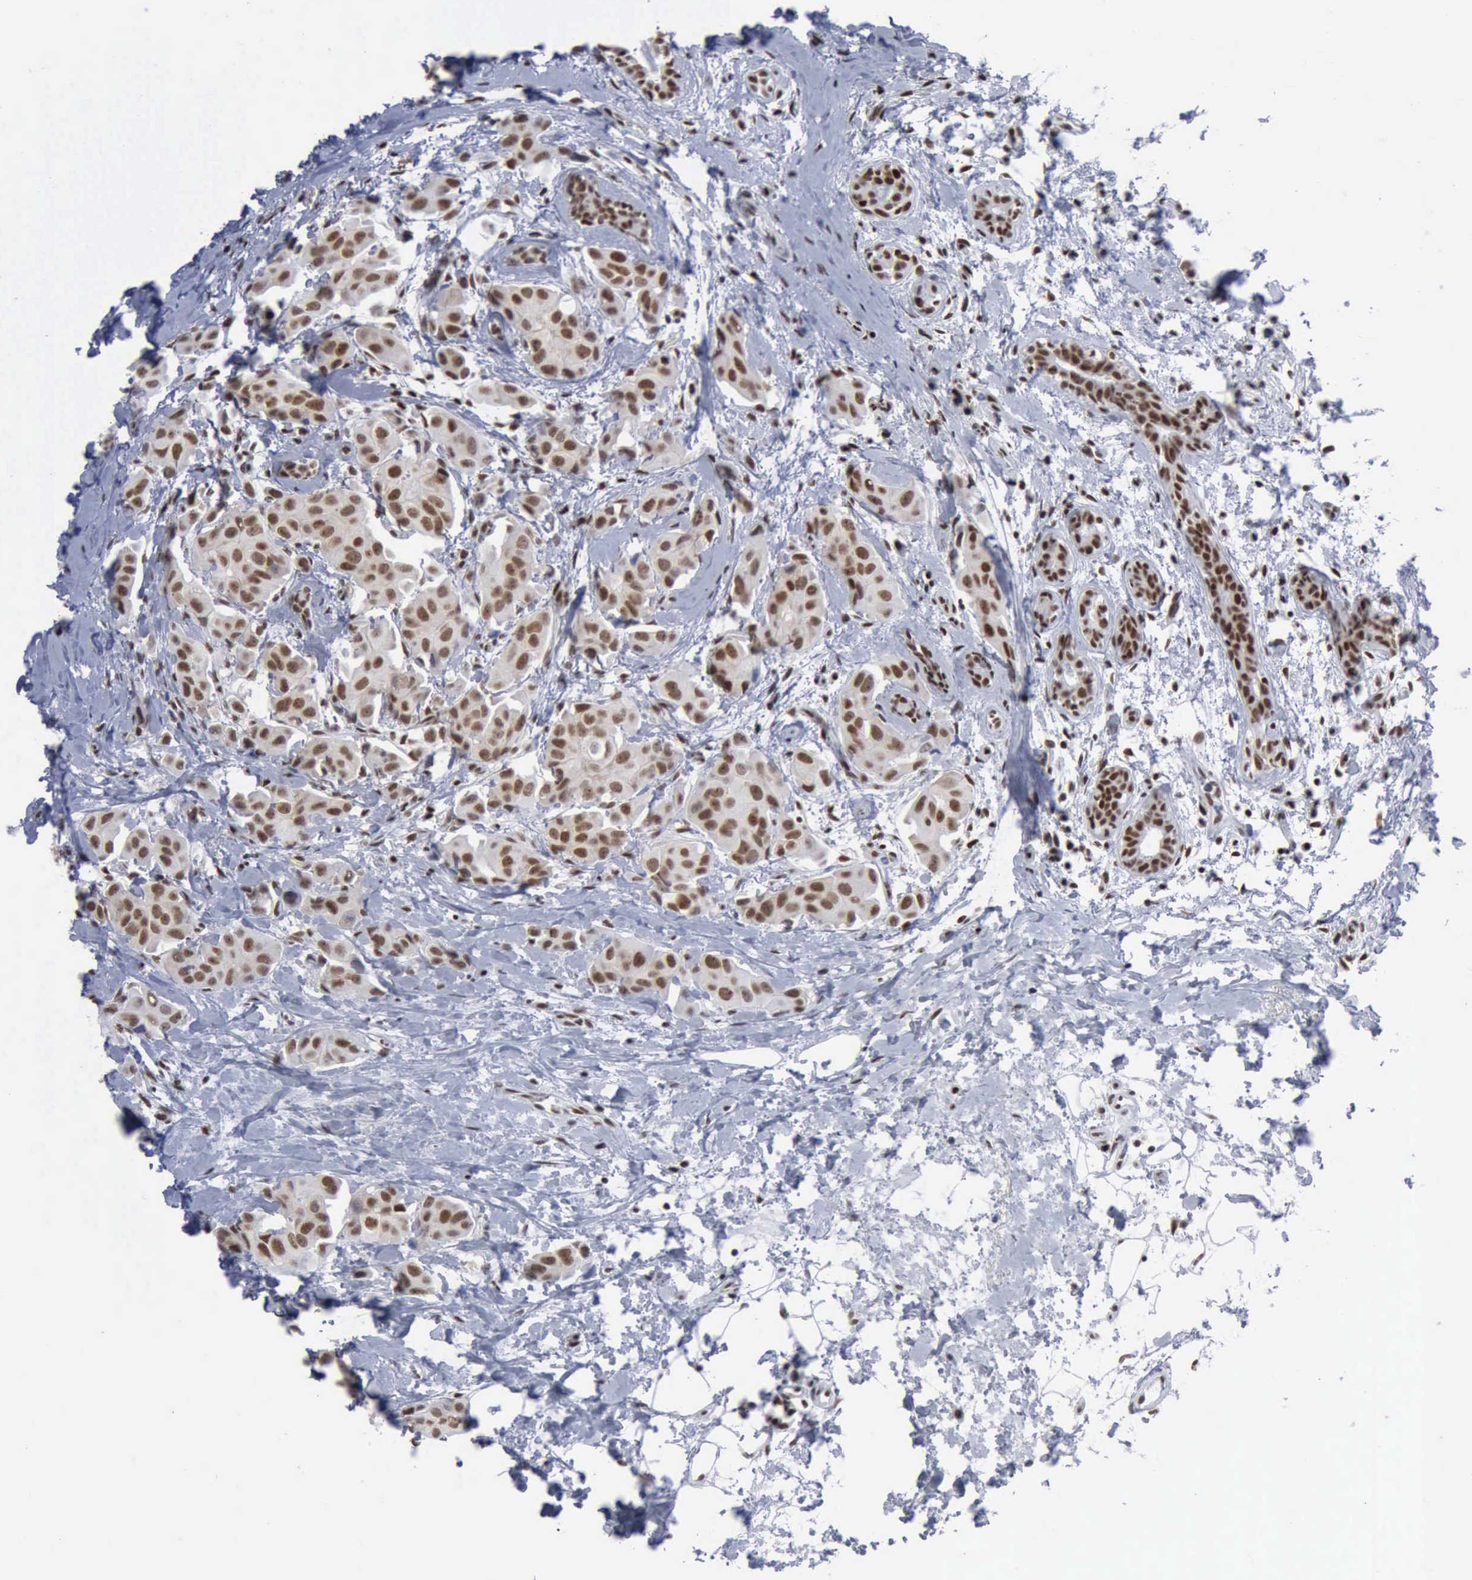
{"staining": {"intensity": "moderate", "quantity": ">75%", "location": "nuclear"}, "tissue": "breast cancer", "cell_type": "Tumor cells", "image_type": "cancer", "snomed": [{"axis": "morphology", "description": "Duct carcinoma"}, {"axis": "topography", "description": "Breast"}], "caption": "Immunohistochemical staining of breast cancer exhibits moderate nuclear protein expression in approximately >75% of tumor cells. (DAB IHC with brightfield microscopy, high magnification).", "gene": "XPA", "patient": {"sex": "female", "age": 40}}